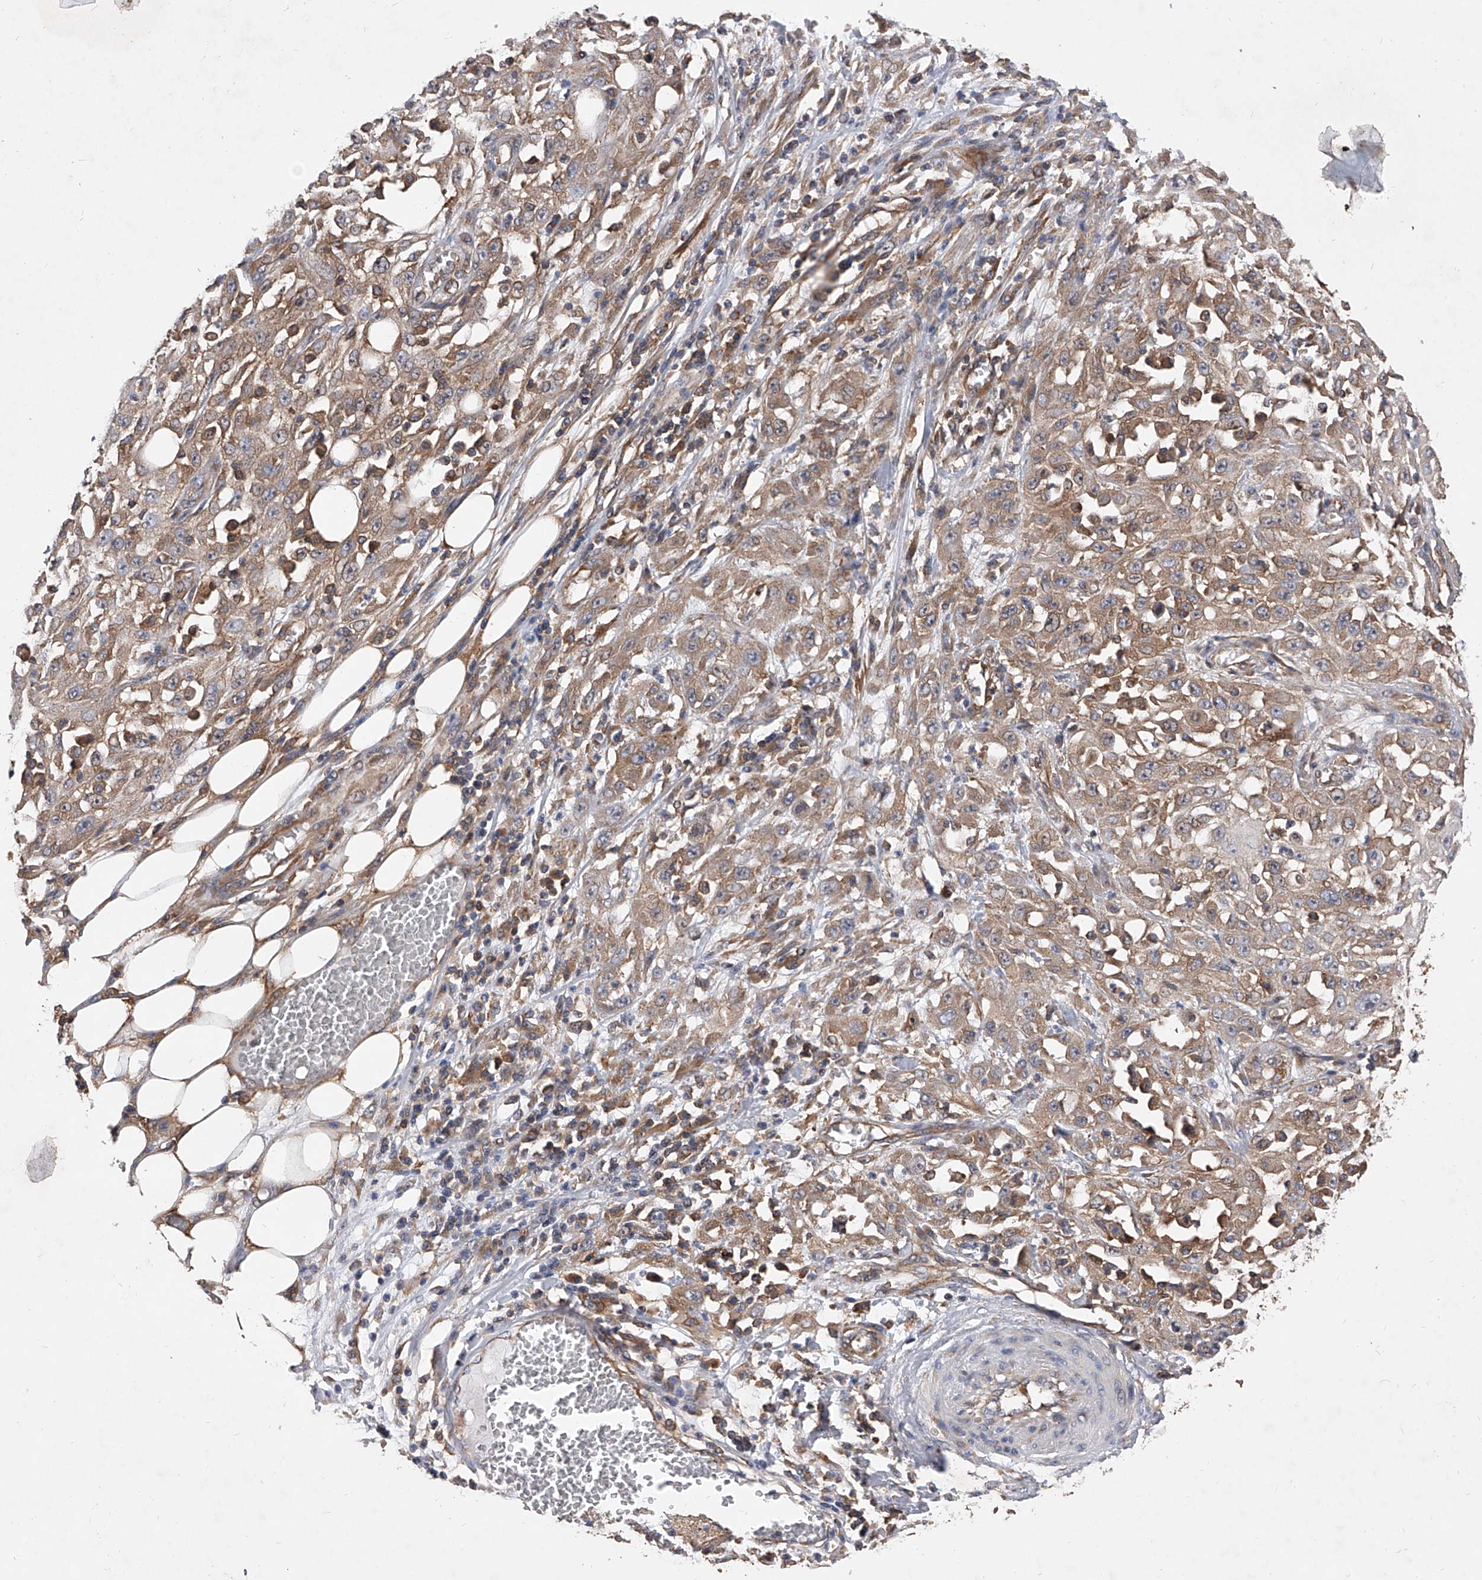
{"staining": {"intensity": "moderate", "quantity": ">75%", "location": "cytoplasmic/membranous"}, "tissue": "skin cancer", "cell_type": "Tumor cells", "image_type": "cancer", "snomed": [{"axis": "morphology", "description": "Squamous cell carcinoma, NOS"}, {"axis": "morphology", "description": "Squamous cell carcinoma, metastatic, NOS"}, {"axis": "topography", "description": "Skin"}, {"axis": "topography", "description": "Lymph node"}], "caption": "This image exhibits skin squamous cell carcinoma stained with immunohistochemistry to label a protein in brown. The cytoplasmic/membranous of tumor cells show moderate positivity for the protein. Nuclei are counter-stained blue.", "gene": "CFAP410", "patient": {"sex": "male", "age": 75}}